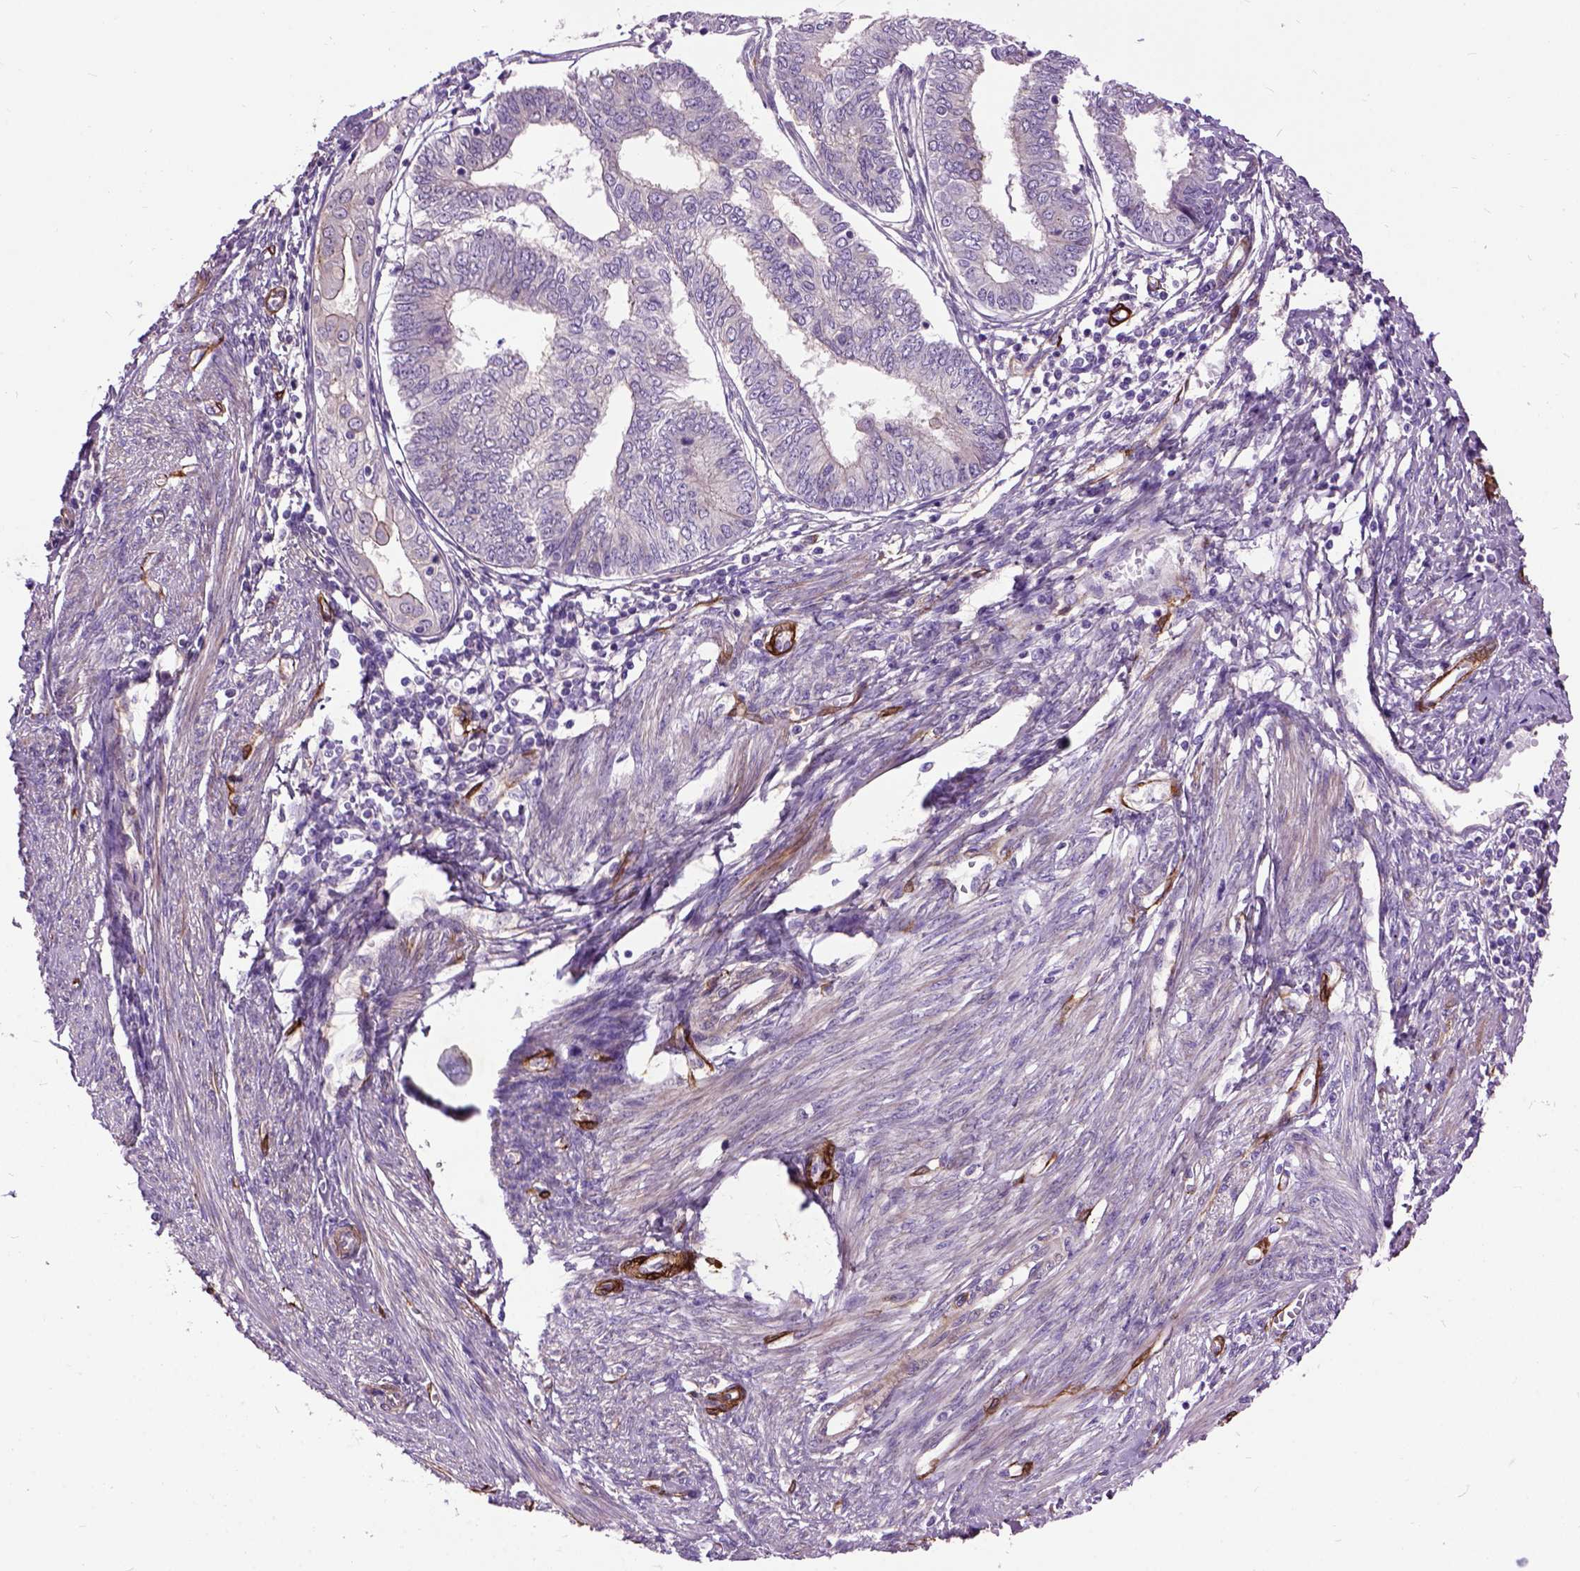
{"staining": {"intensity": "negative", "quantity": "none", "location": "none"}, "tissue": "endometrial cancer", "cell_type": "Tumor cells", "image_type": "cancer", "snomed": [{"axis": "morphology", "description": "Adenocarcinoma, NOS"}, {"axis": "topography", "description": "Endometrium"}], "caption": "IHC micrograph of human endometrial cancer (adenocarcinoma) stained for a protein (brown), which displays no positivity in tumor cells. (DAB (3,3'-diaminobenzidine) IHC with hematoxylin counter stain).", "gene": "MAPT", "patient": {"sex": "female", "age": 68}}